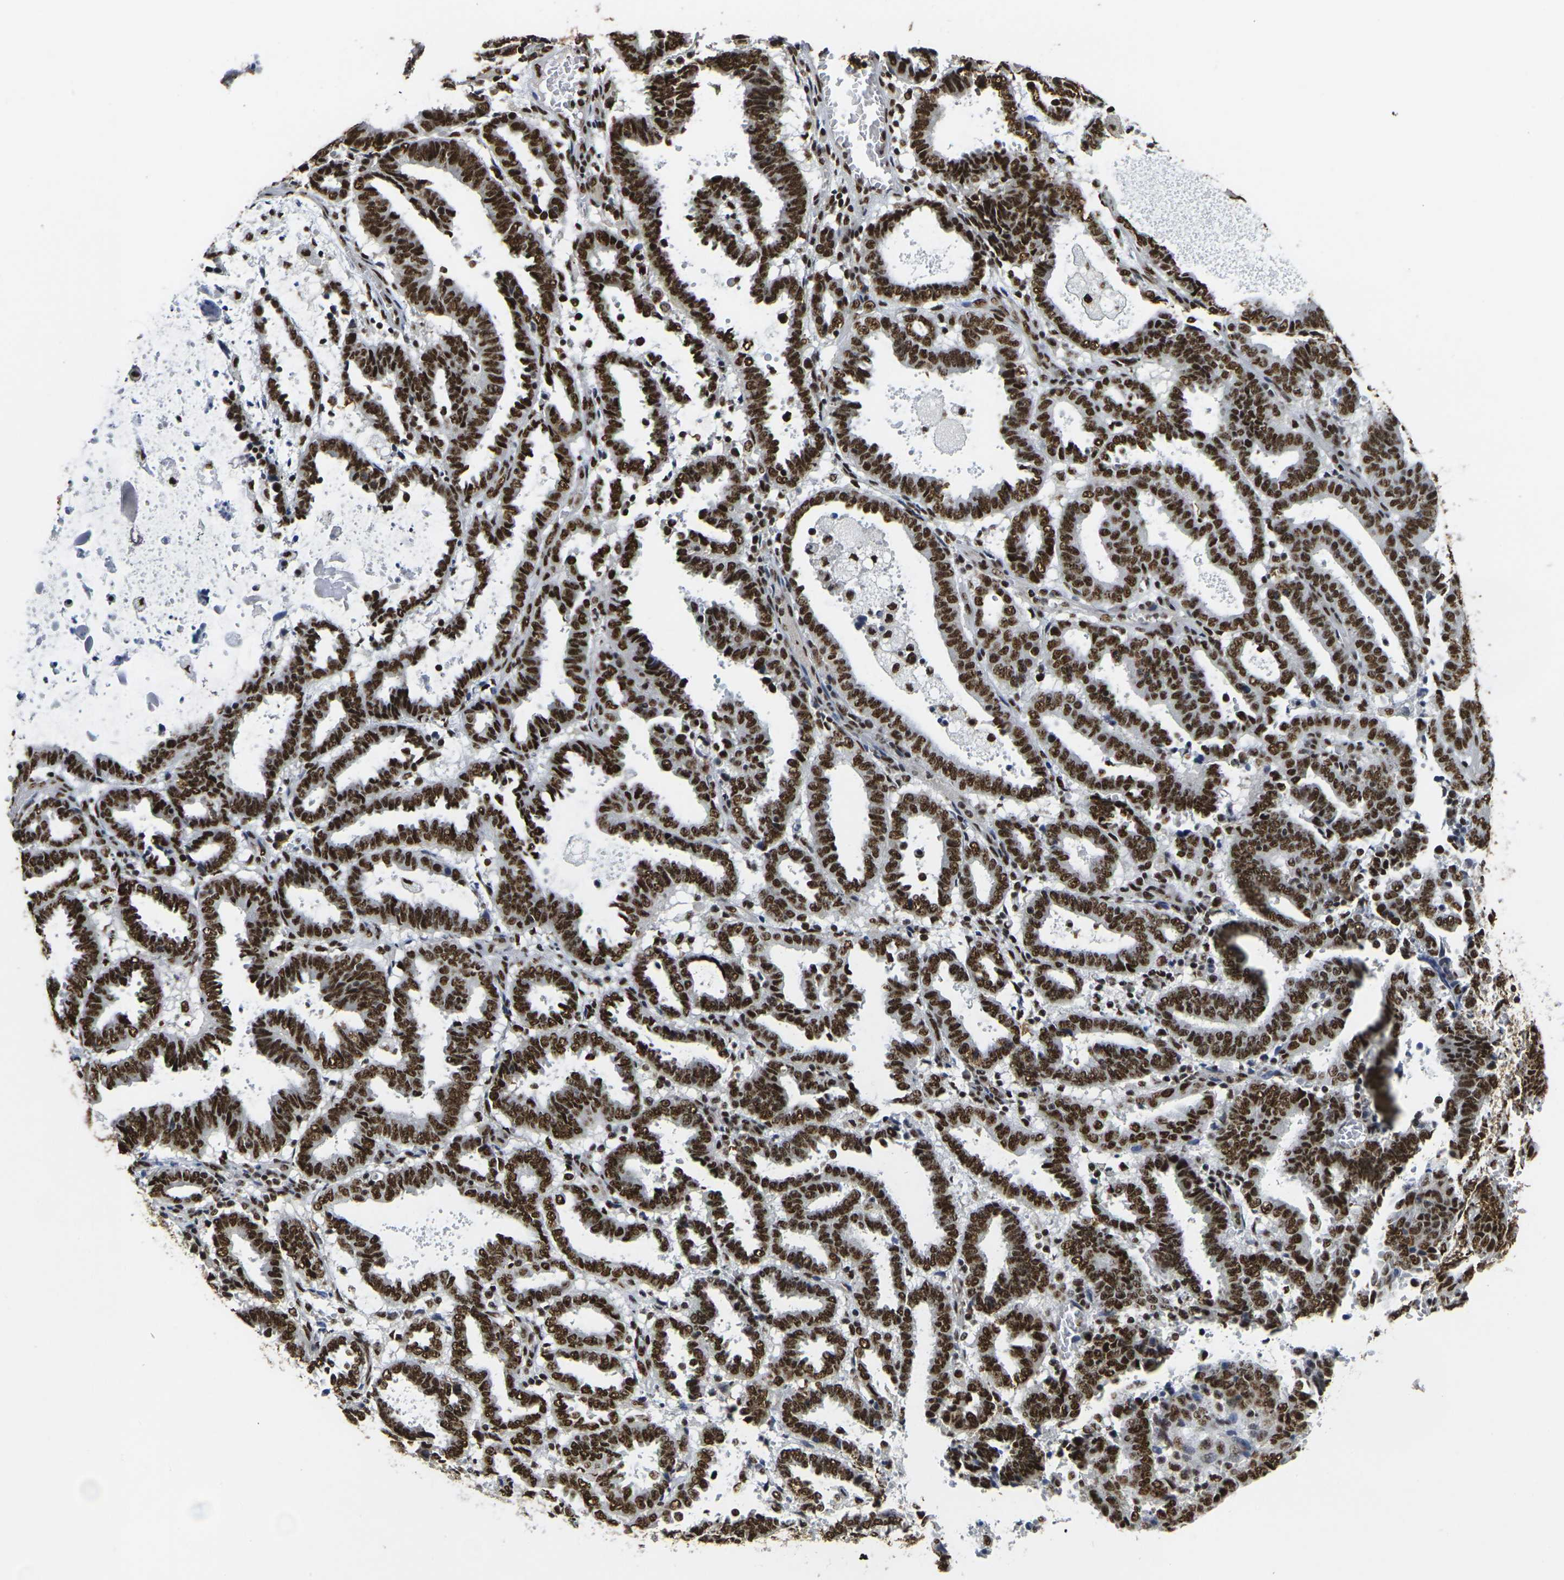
{"staining": {"intensity": "strong", "quantity": ">75%", "location": "nuclear"}, "tissue": "endometrial cancer", "cell_type": "Tumor cells", "image_type": "cancer", "snomed": [{"axis": "morphology", "description": "Adenocarcinoma, NOS"}, {"axis": "topography", "description": "Uterus"}], "caption": "A histopathology image of human endometrial adenocarcinoma stained for a protein exhibits strong nuclear brown staining in tumor cells. Ihc stains the protein of interest in brown and the nuclei are stained blue.", "gene": "SMARCC1", "patient": {"sex": "female", "age": 83}}